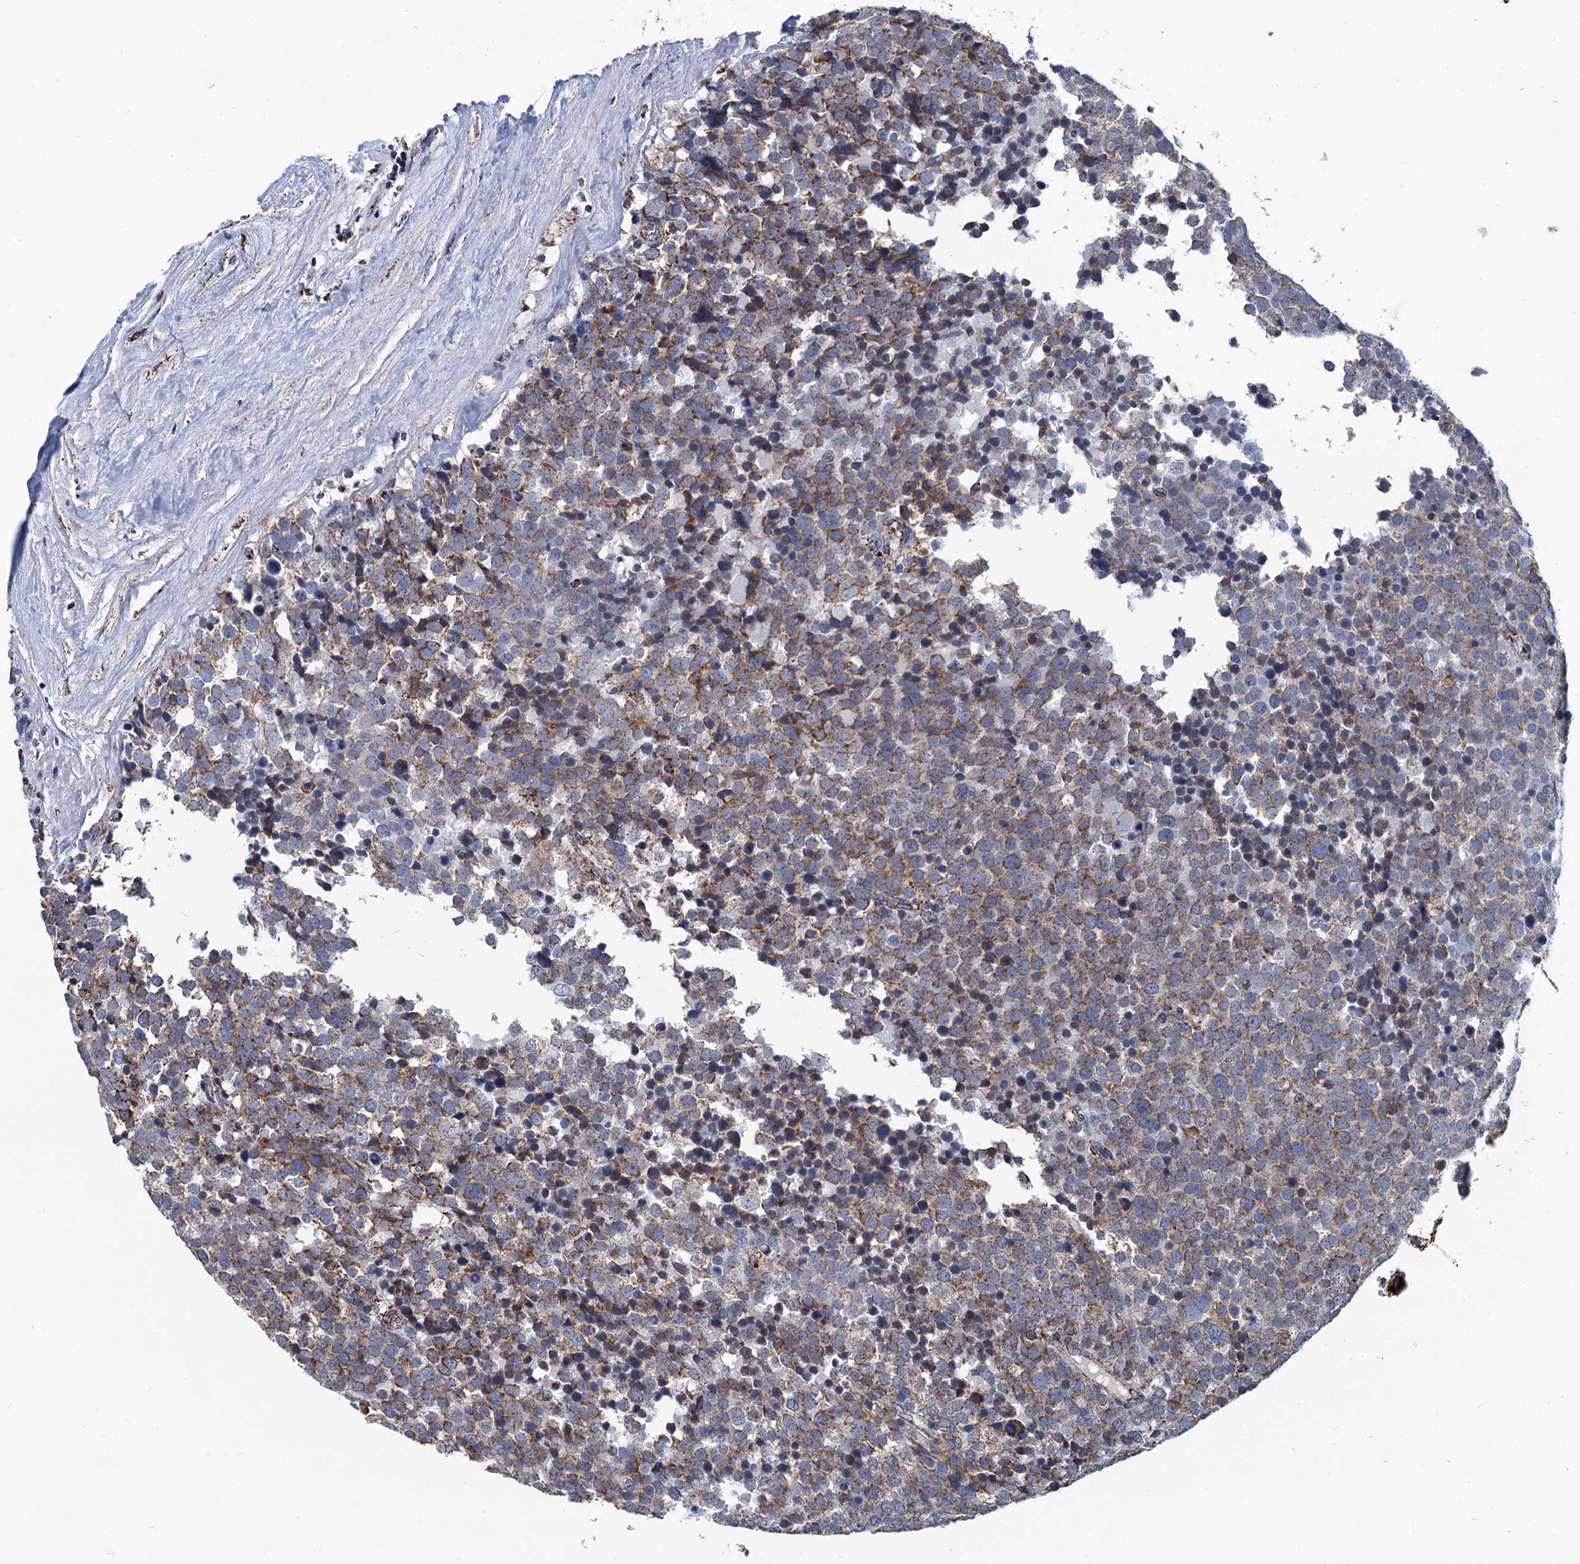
{"staining": {"intensity": "moderate", "quantity": ">75%", "location": "cytoplasmic/membranous"}, "tissue": "testis cancer", "cell_type": "Tumor cells", "image_type": "cancer", "snomed": [{"axis": "morphology", "description": "Seminoma, NOS"}, {"axis": "topography", "description": "Testis"}], "caption": "Testis seminoma stained for a protein exhibits moderate cytoplasmic/membranous positivity in tumor cells.", "gene": "IVD", "patient": {"sex": "male", "age": 71}}